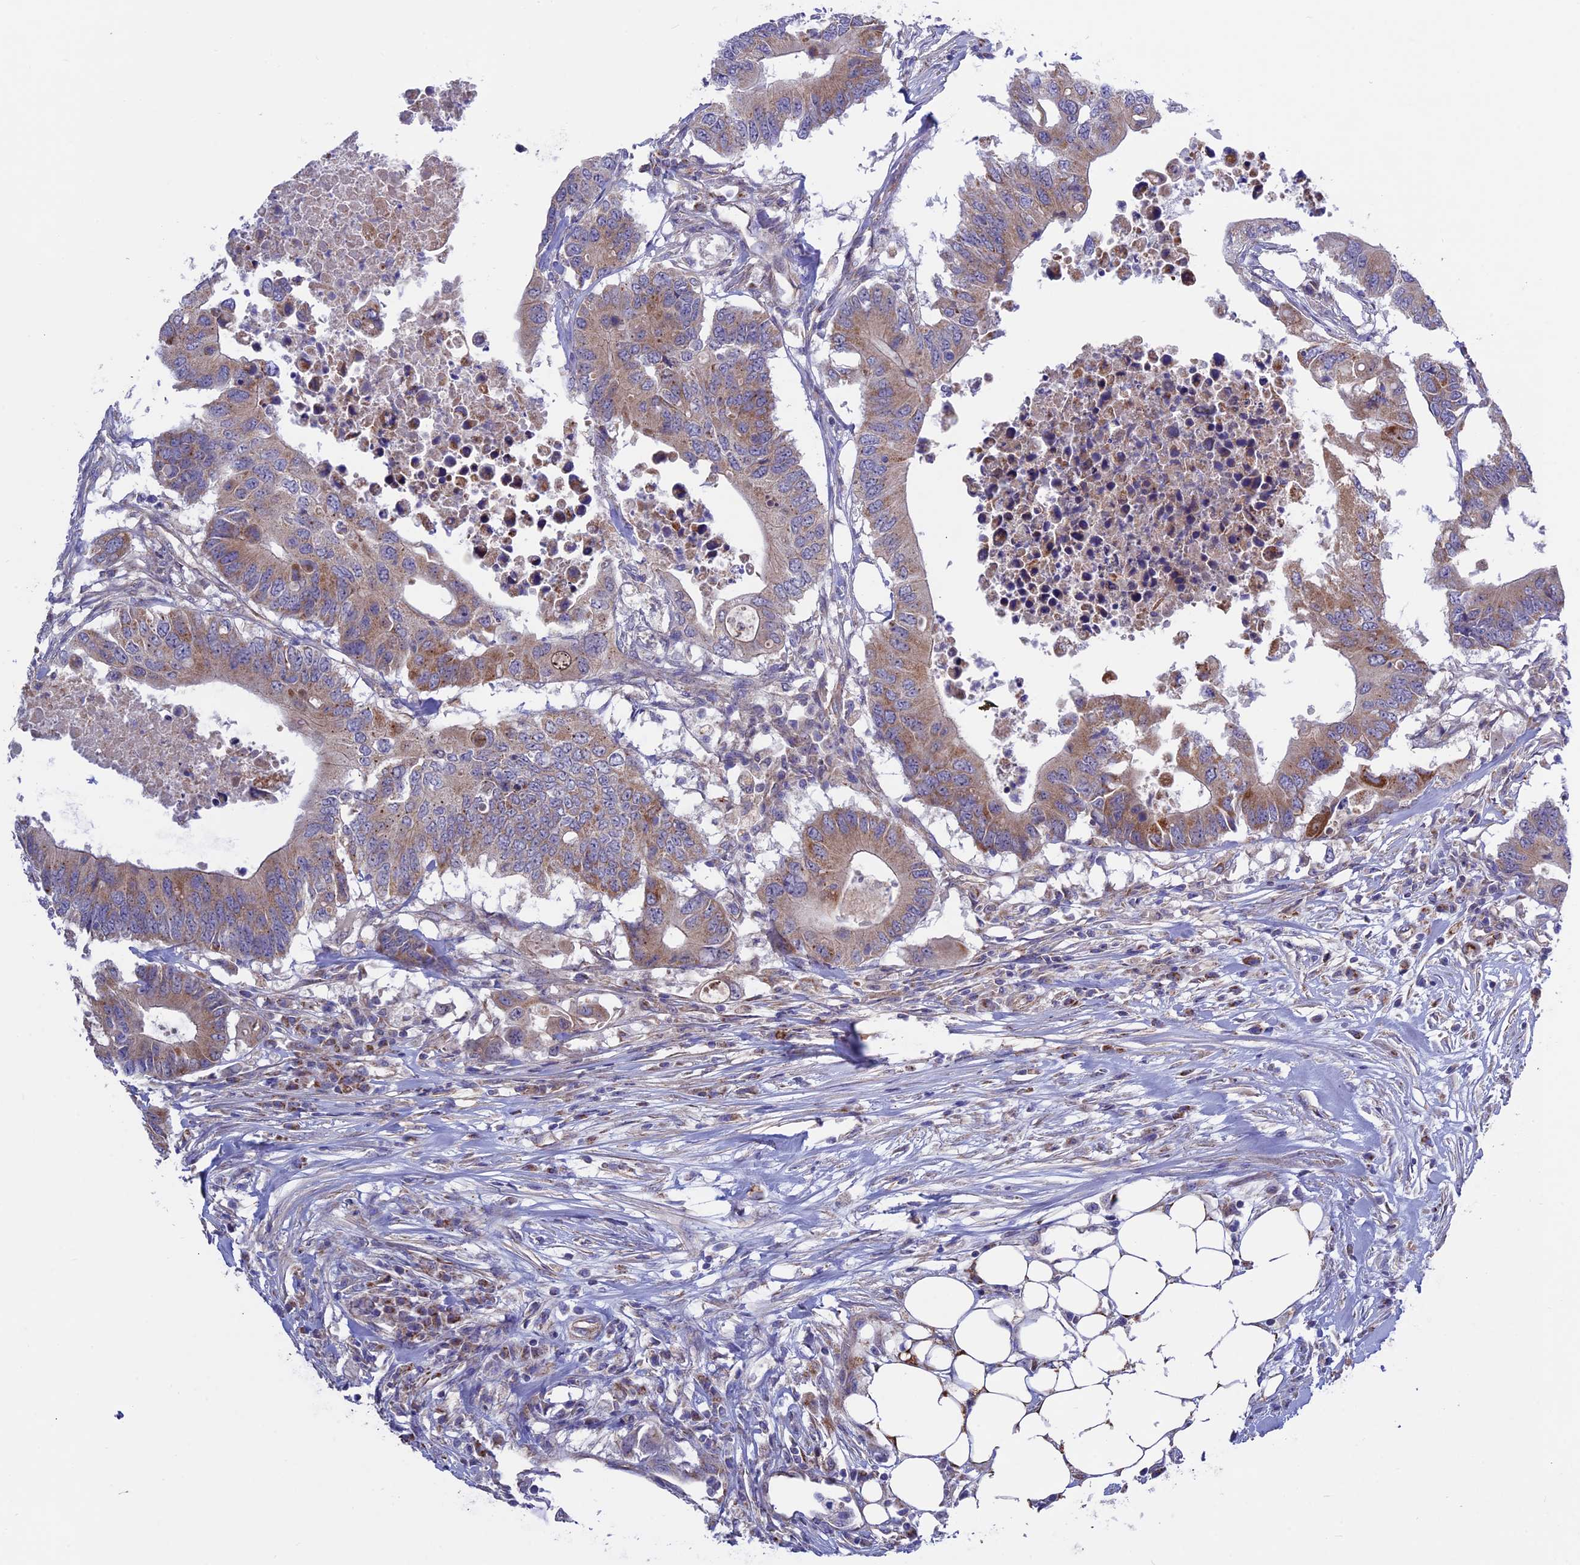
{"staining": {"intensity": "moderate", "quantity": ">75%", "location": "cytoplasmic/membranous"}, "tissue": "colorectal cancer", "cell_type": "Tumor cells", "image_type": "cancer", "snomed": [{"axis": "morphology", "description": "Adenocarcinoma, NOS"}, {"axis": "topography", "description": "Colon"}], "caption": "Tumor cells reveal medium levels of moderate cytoplasmic/membranous positivity in approximately >75% of cells in colorectal cancer (adenocarcinoma). Immunohistochemistry stains the protein in brown and the nuclei are stained blue.", "gene": "ETFDH", "patient": {"sex": "male", "age": 71}}